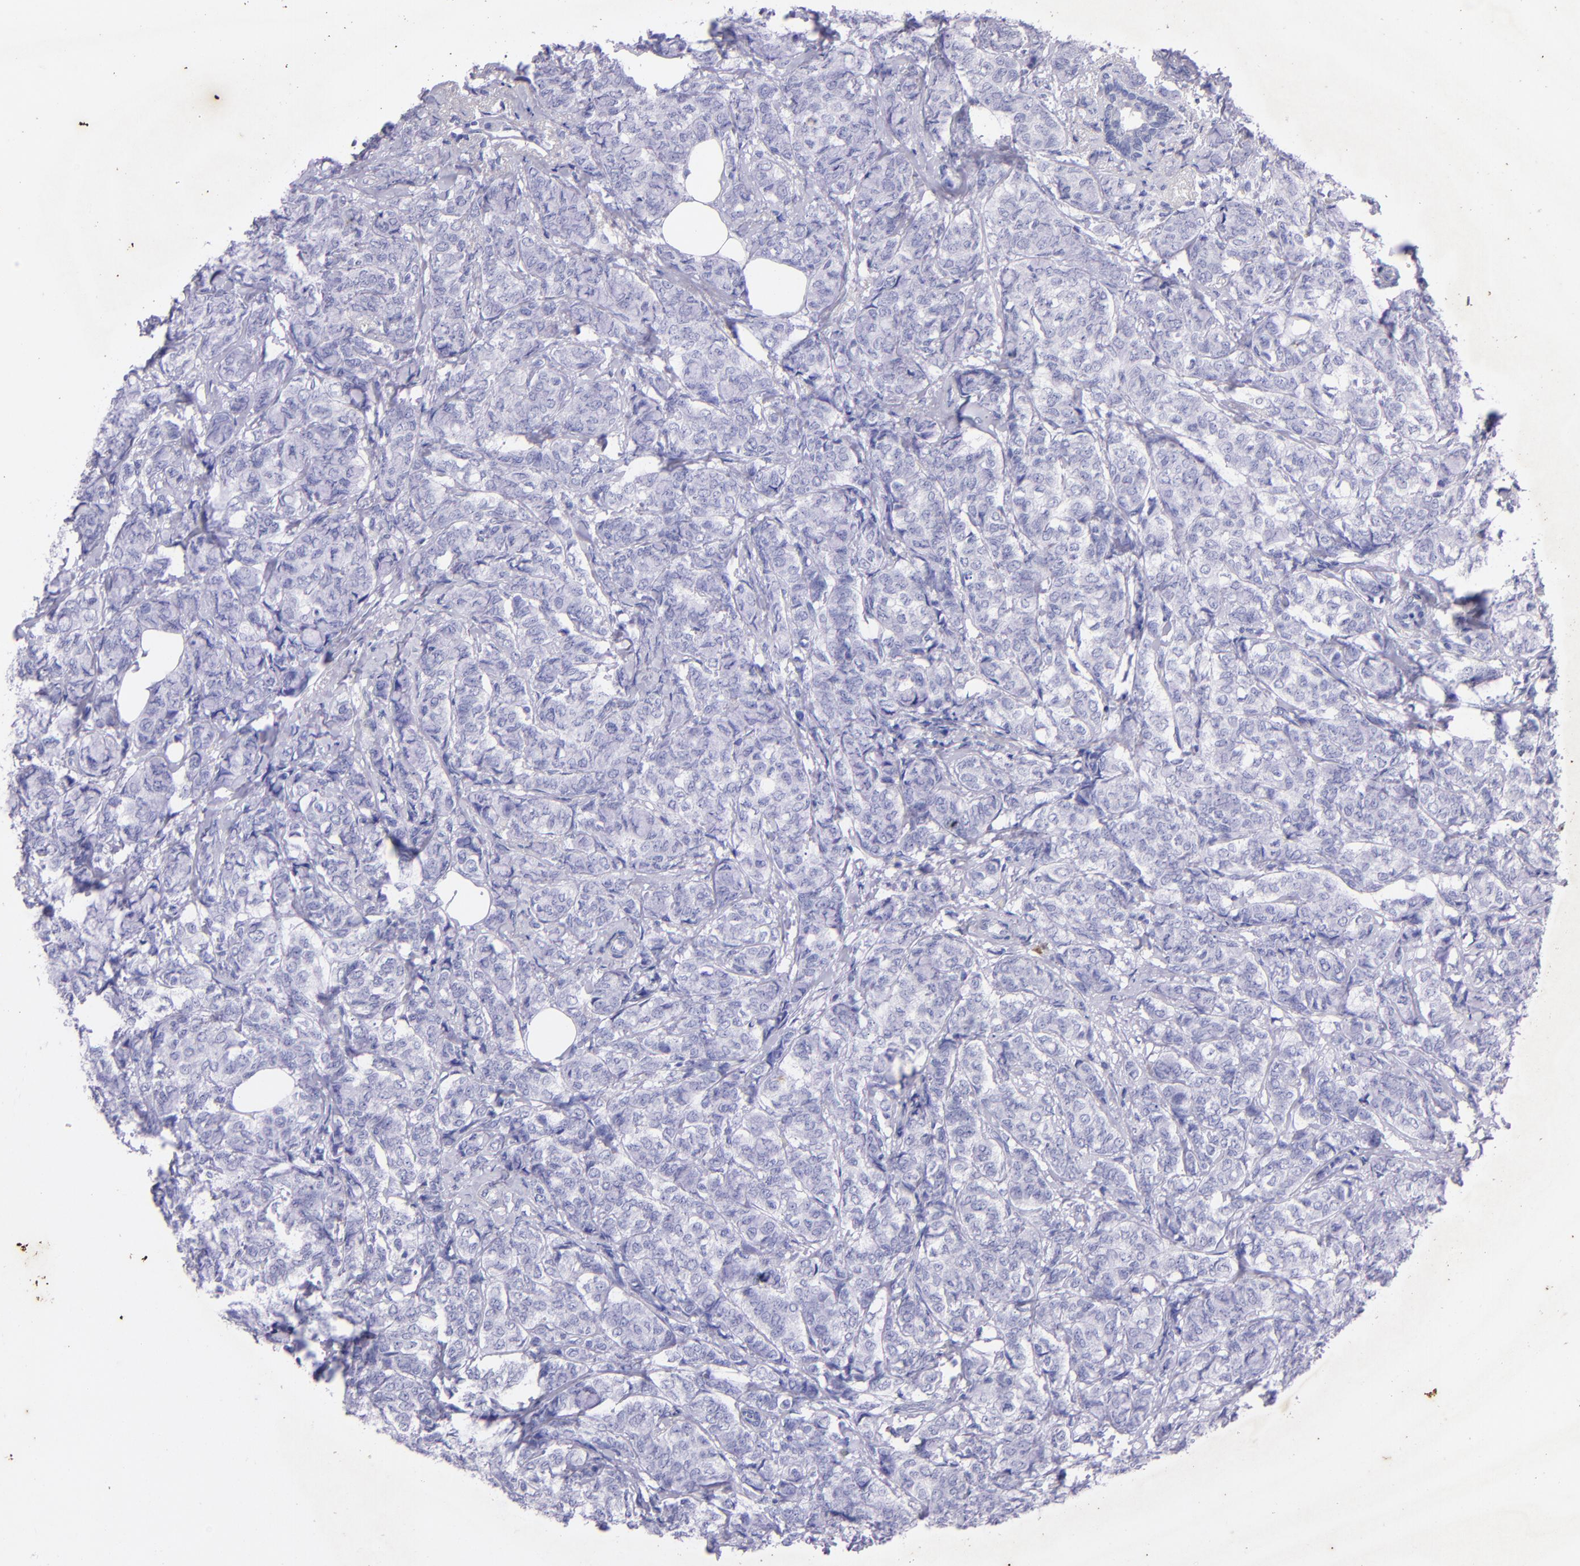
{"staining": {"intensity": "negative", "quantity": "none", "location": "none"}, "tissue": "breast cancer", "cell_type": "Tumor cells", "image_type": "cancer", "snomed": [{"axis": "morphology", "description": "Lobular carcinoma"}, {"axis": "topography", "description": "Breast"}], "caption": "Immunohistochemical staining of human lobular carcinoma (breast) reveals no significant expression in tumor cells.", "gene": "UCHL1", "patient": {"sex": "female", "age": 60}}